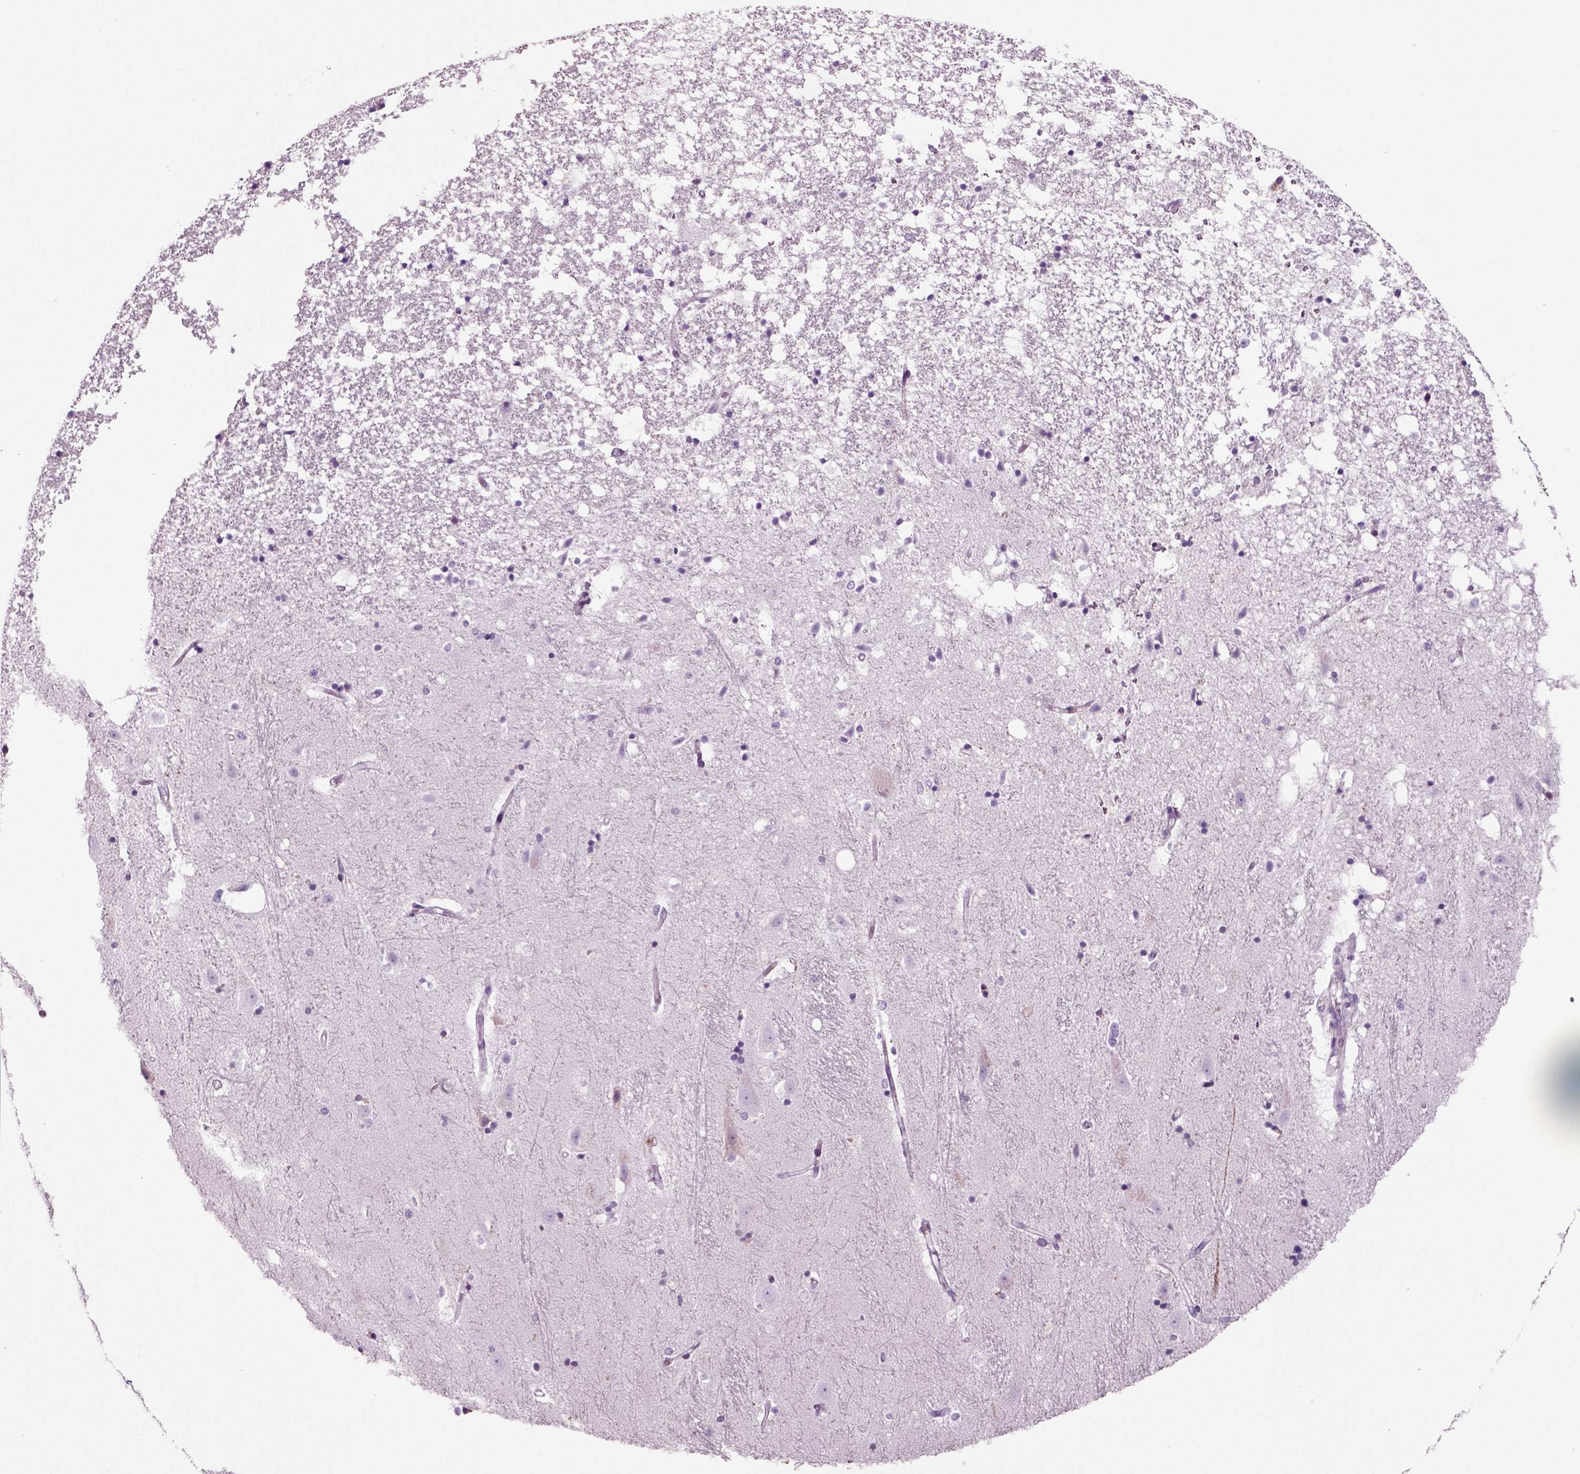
{"staining": {"intensity": "negative", "quantity": "none", "location": "none"}, "tissue": "hippocampus", "cell_type": "Glial cells", "image_type": "normal", "snomed": [{"axis": "morphology", "description": "Normal tissue, NOS"}, {"axis": "topography", "description": "Hippocampus"}], "caption": "Hippocampus stained for a protein using immunohistochemistry (IHC) exhibits no staining glial cells.", "gene": "ARID3A", "patient": {"sex": "male", "age": 49}}